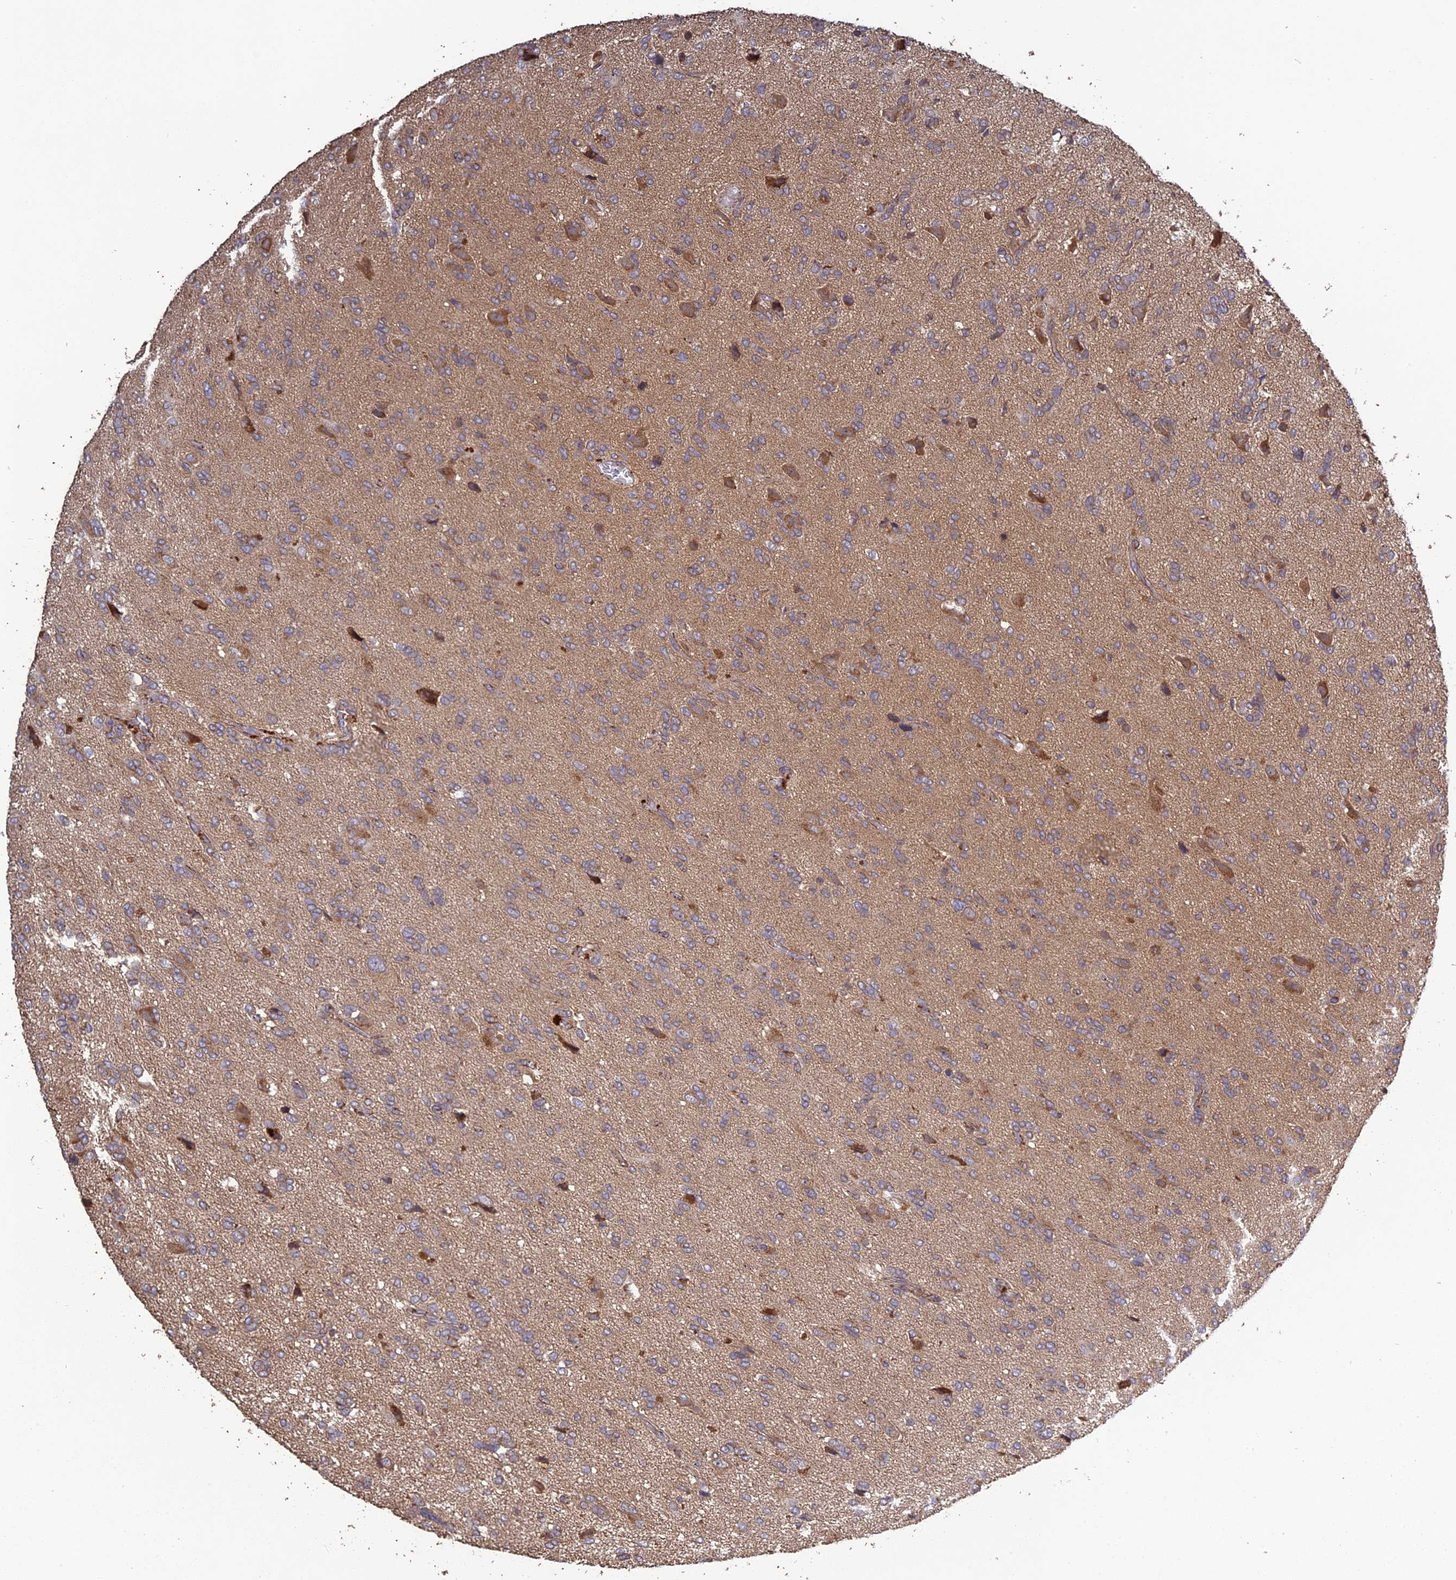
{"staining": {"intensity": "weak", "quantity": "25%-75%", "location": "cytoplasmic/membranous"}, "tissue": "glioma", "cell_type": "Tumor cells", "image_type": "cancer", "snomed": [{"axis": "morphology", "description": "Glioma, malignant, High grade"}, {"axis": "topography", "description": "Brain"}], "caption": "Immunohistochemical staining of malignant high-grade glioma displays weak cytoplasmic/membranous protein staining in about 25%-75% of tumor cells. (DAB IHC with brightfield microscopy, high magnification).", "gene": "ARHGAP40", "patient": {"sex": "female", "age": 59}}